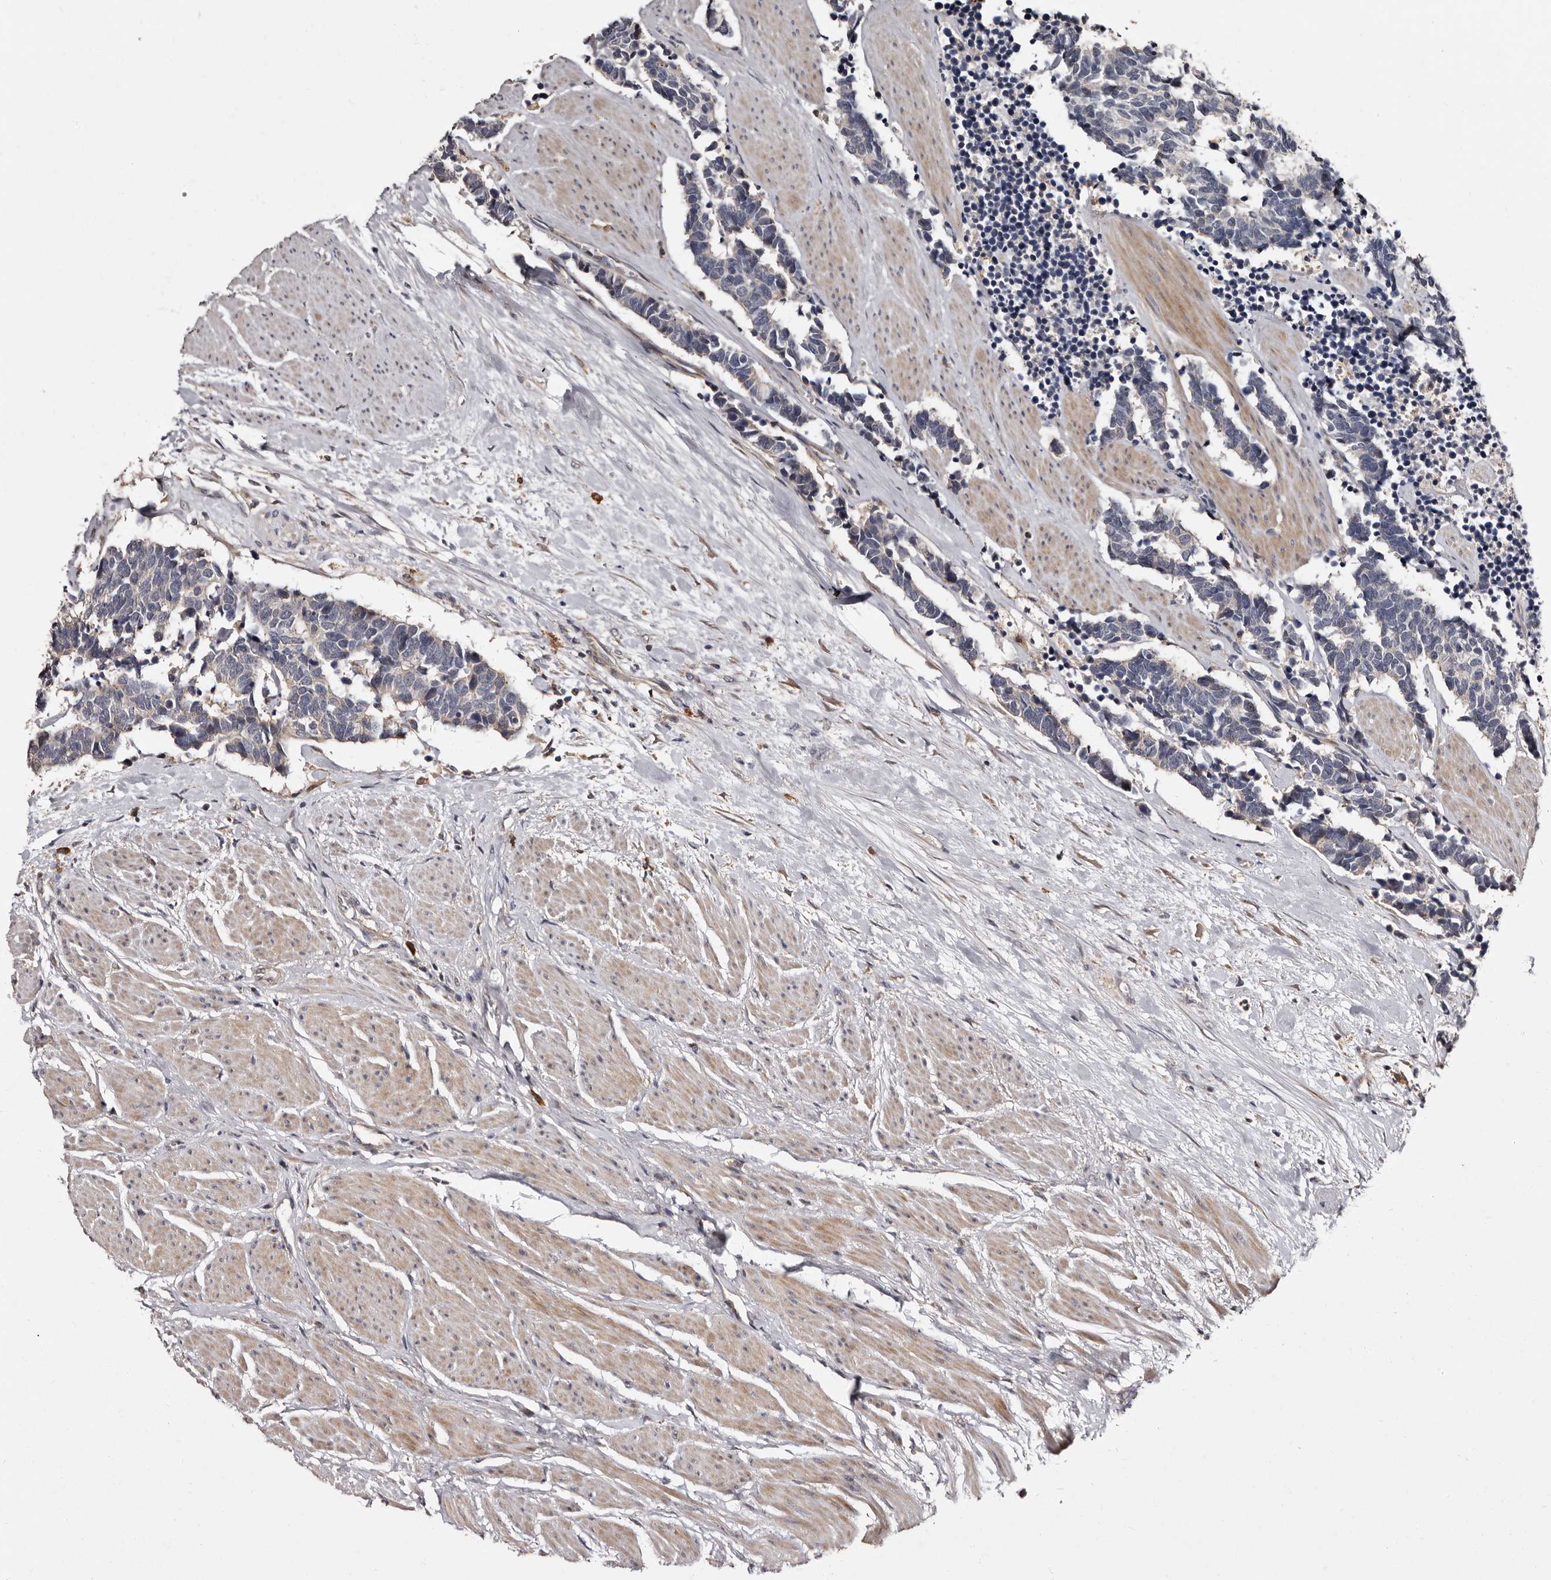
{"staining": {"intensity": "negative", "quantity": "none", "location": "none"}, "tissue": "carcinoid", "cell_type": "Tumor cells", "image_type": "cancer", "snomed": [{"axis": "morphology", "description": "Carcinoma, NOS"}, {"axis": "morphology", "description": "Carcinoid, malignant, NOS"}, {"axis": "topography", "description": "Urinary bladder"}], "caption": "Immunohistochemical staining of human carcinoid (malignant) reveals no significant positivity in tumor cells. (DAB (3,3'-diaminobenzidine) IHC with hematoxylin counter stain).", "gene": "DNPH1", "patient": {"sex": "male", "age": 57}}